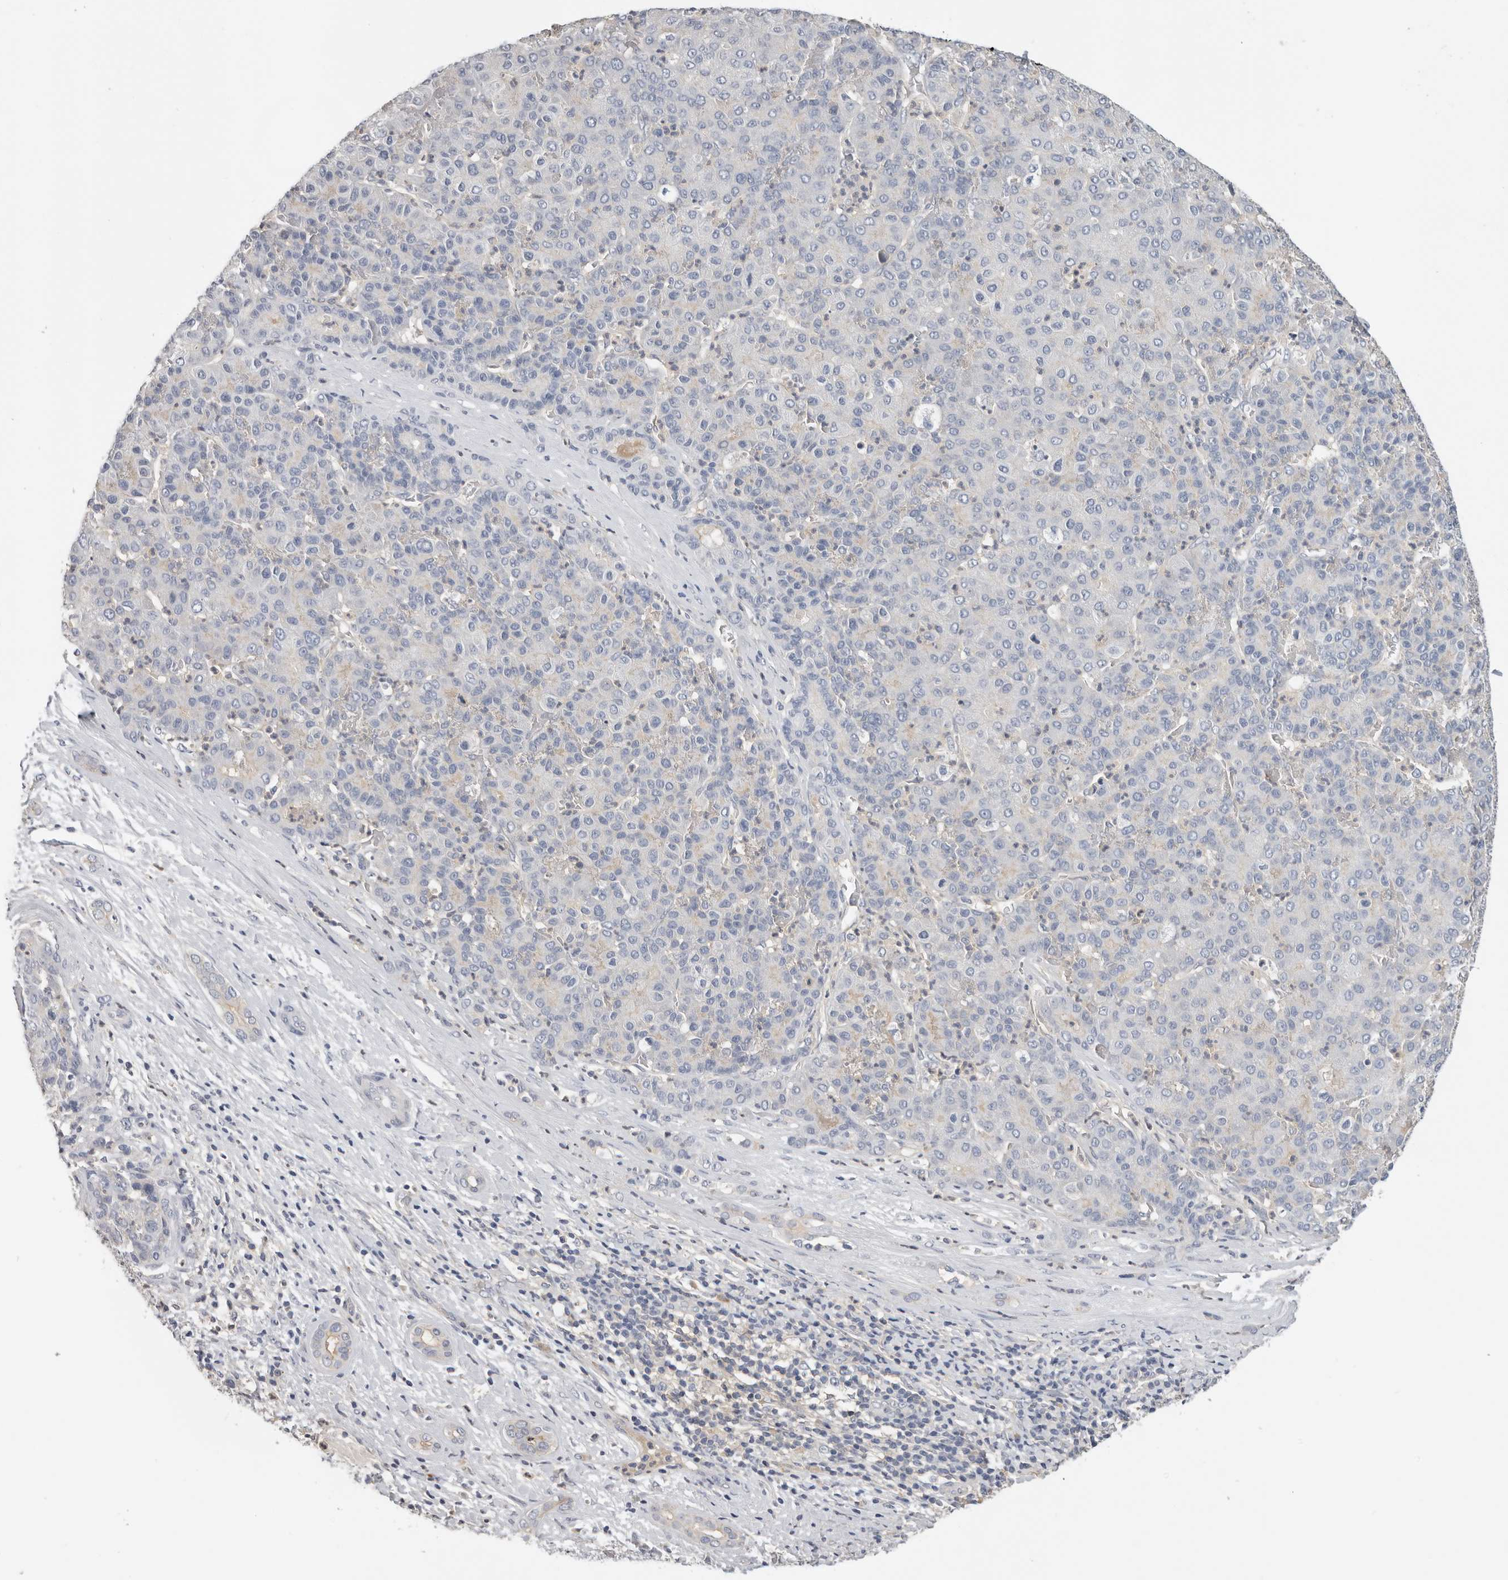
{"staining": {"intensity": "negative", "quantity": "none", "location": "none"}, "tissue": "liver cancer", "cell_type": "Tumor cells", "image_type": "cancer", "snomed": [{"axis": "morphology", "description": "Carcinoma, Hepatocellular, NOS"}, {"axis": "topography", "description": "Liver"}], "caption": "This is an immunohistochemistry photomicrograph of hepatocellular carcinoma (liver). There is no expression in tumor cells.", "gene": "WDTC1", "patient": {"sex": "male", "age": 65}}